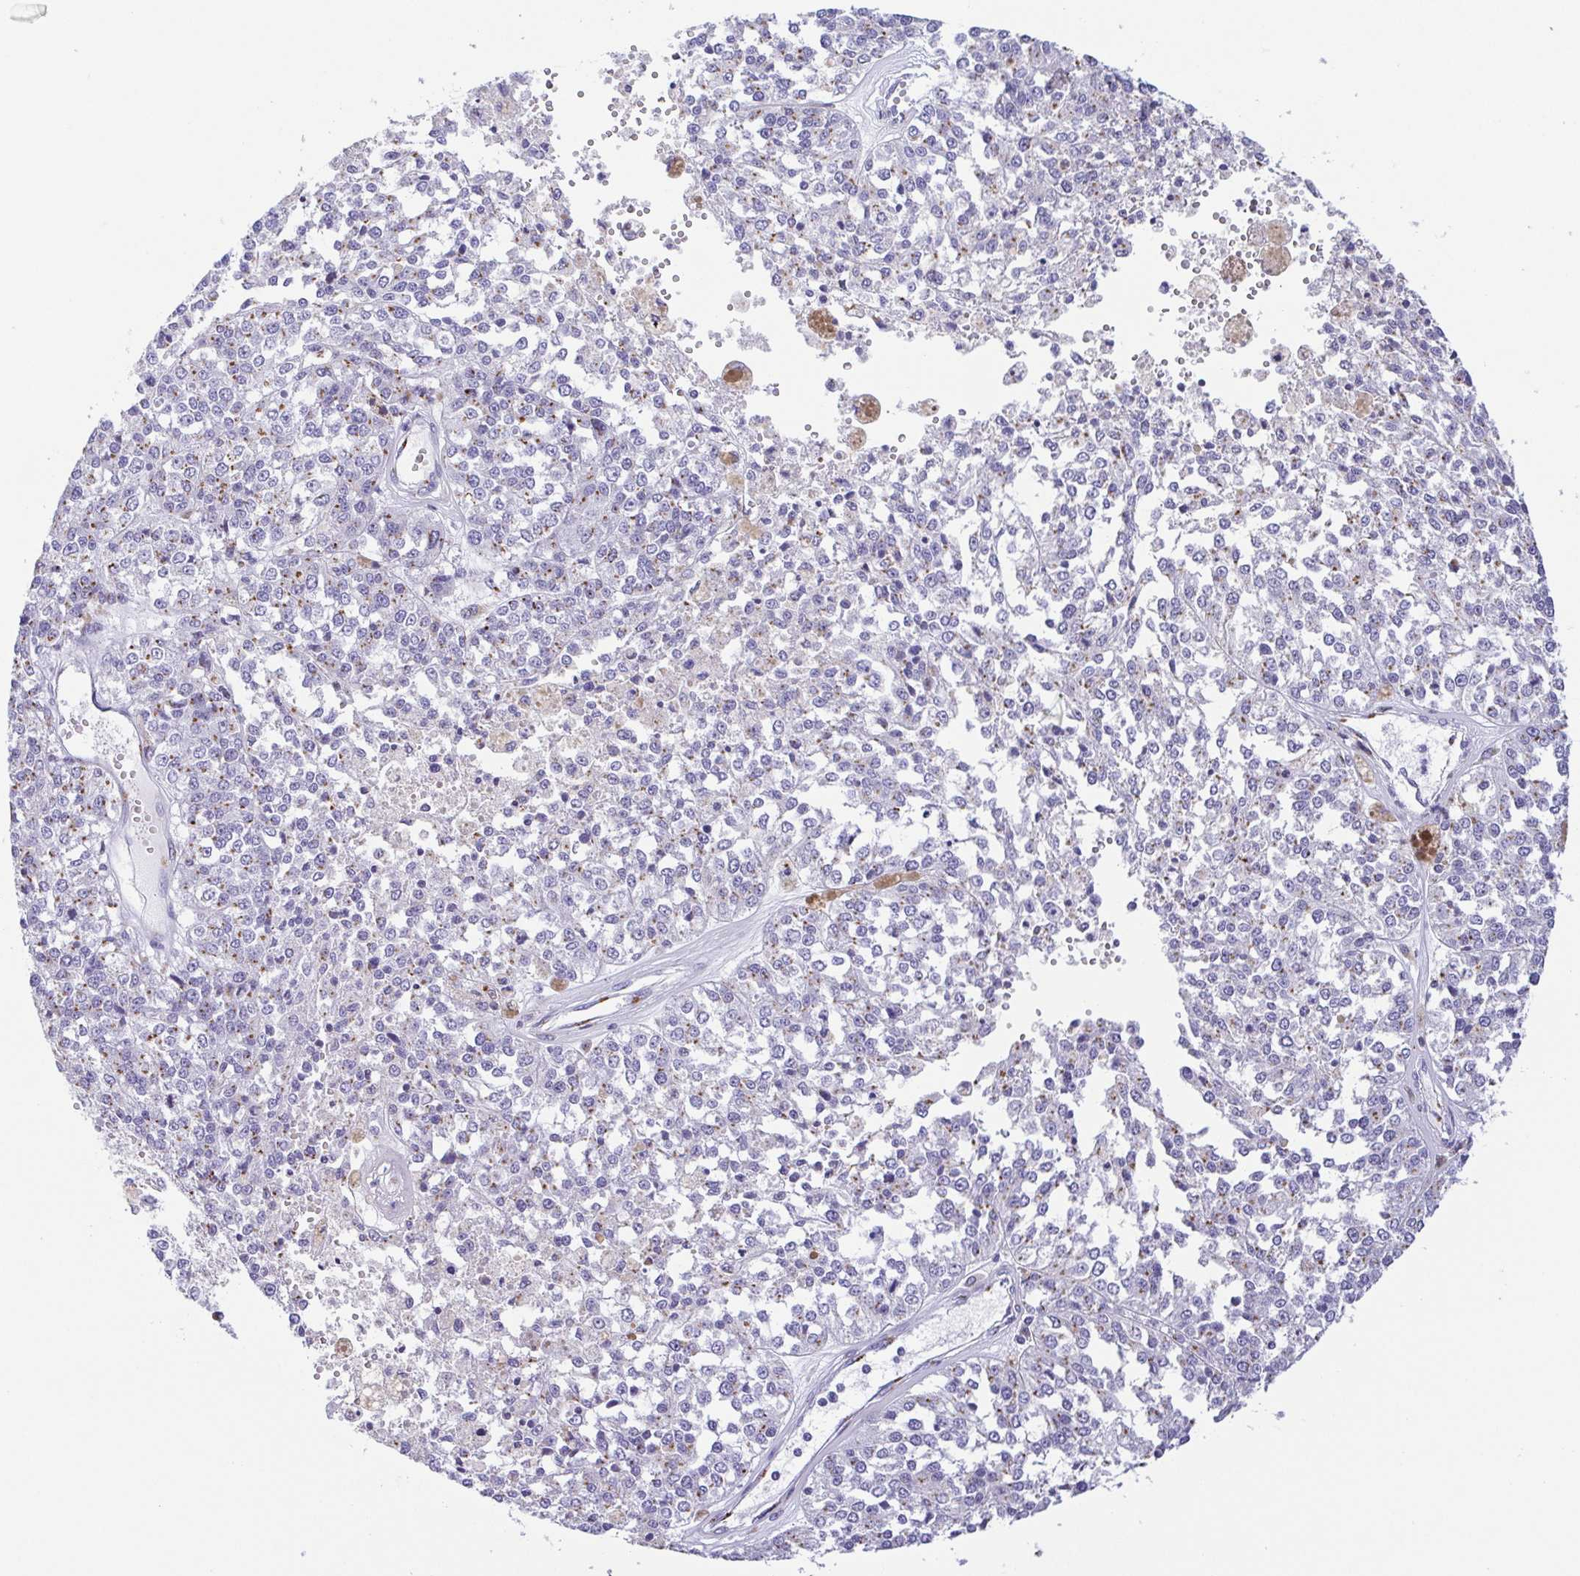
{"staining": {"intensity": "weak", "quantity": "25%-75%", "location": "cytoplasmic/membranous"}, "tissue": "melanoma", "cell_type": "Tumor cells", "image_type": "cancer", "snomed": [{"axis": "morphology", "description": "Malignant melanoma, Metastatic site"}, {"axis": "topography", "description": "Lymph node"}], "caption": "High-power microscopy captured an immunohistochemistry (IHC) photomicrograph of melanoma, revealing weak cytoplasmic/membranous expression in approximately 25%-75% of tumor cells.", "gene": "SULT1B1", "patient": {"sex": "female", "age": 64}}